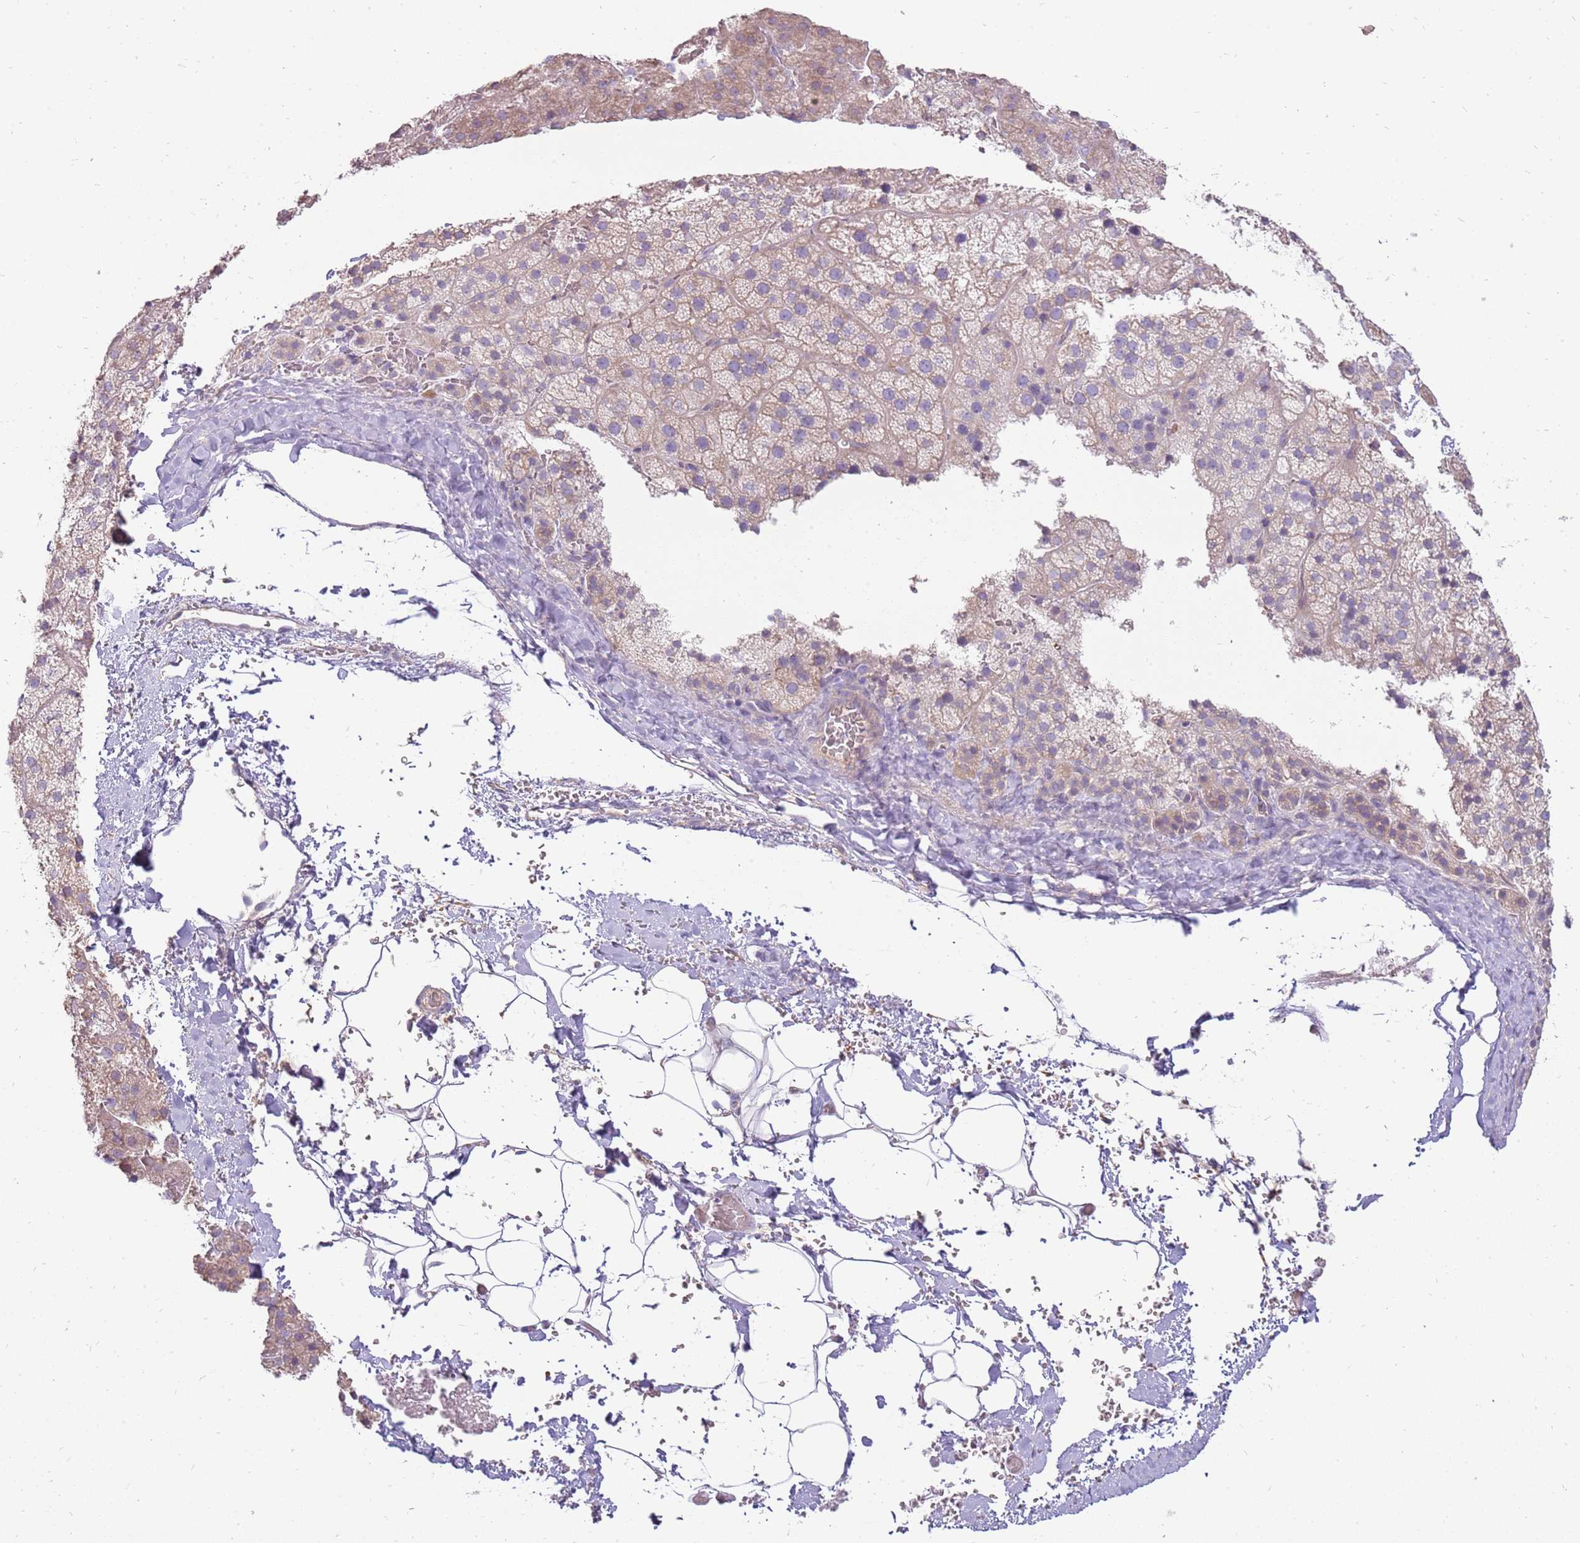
{"staining": {"intensity": "weak", "quantity": "<25%", "location": "cytoplasmic/membranous"}, "tissue": "adrenal gland", "cell_type": "Glandular cells", "image_type": "normal", "snomed": [{"axis": "morphology", "description": "Normal tissue, NOS"}, {"axis": "topography", "description": "Adrenal gland"}], "caption": "A photomicrograph of adrenal gland stained for a protein reveals no brown staining in glandular cells.", "gene": "MCUB", "patient": {"sex": "female", "age": 44}}